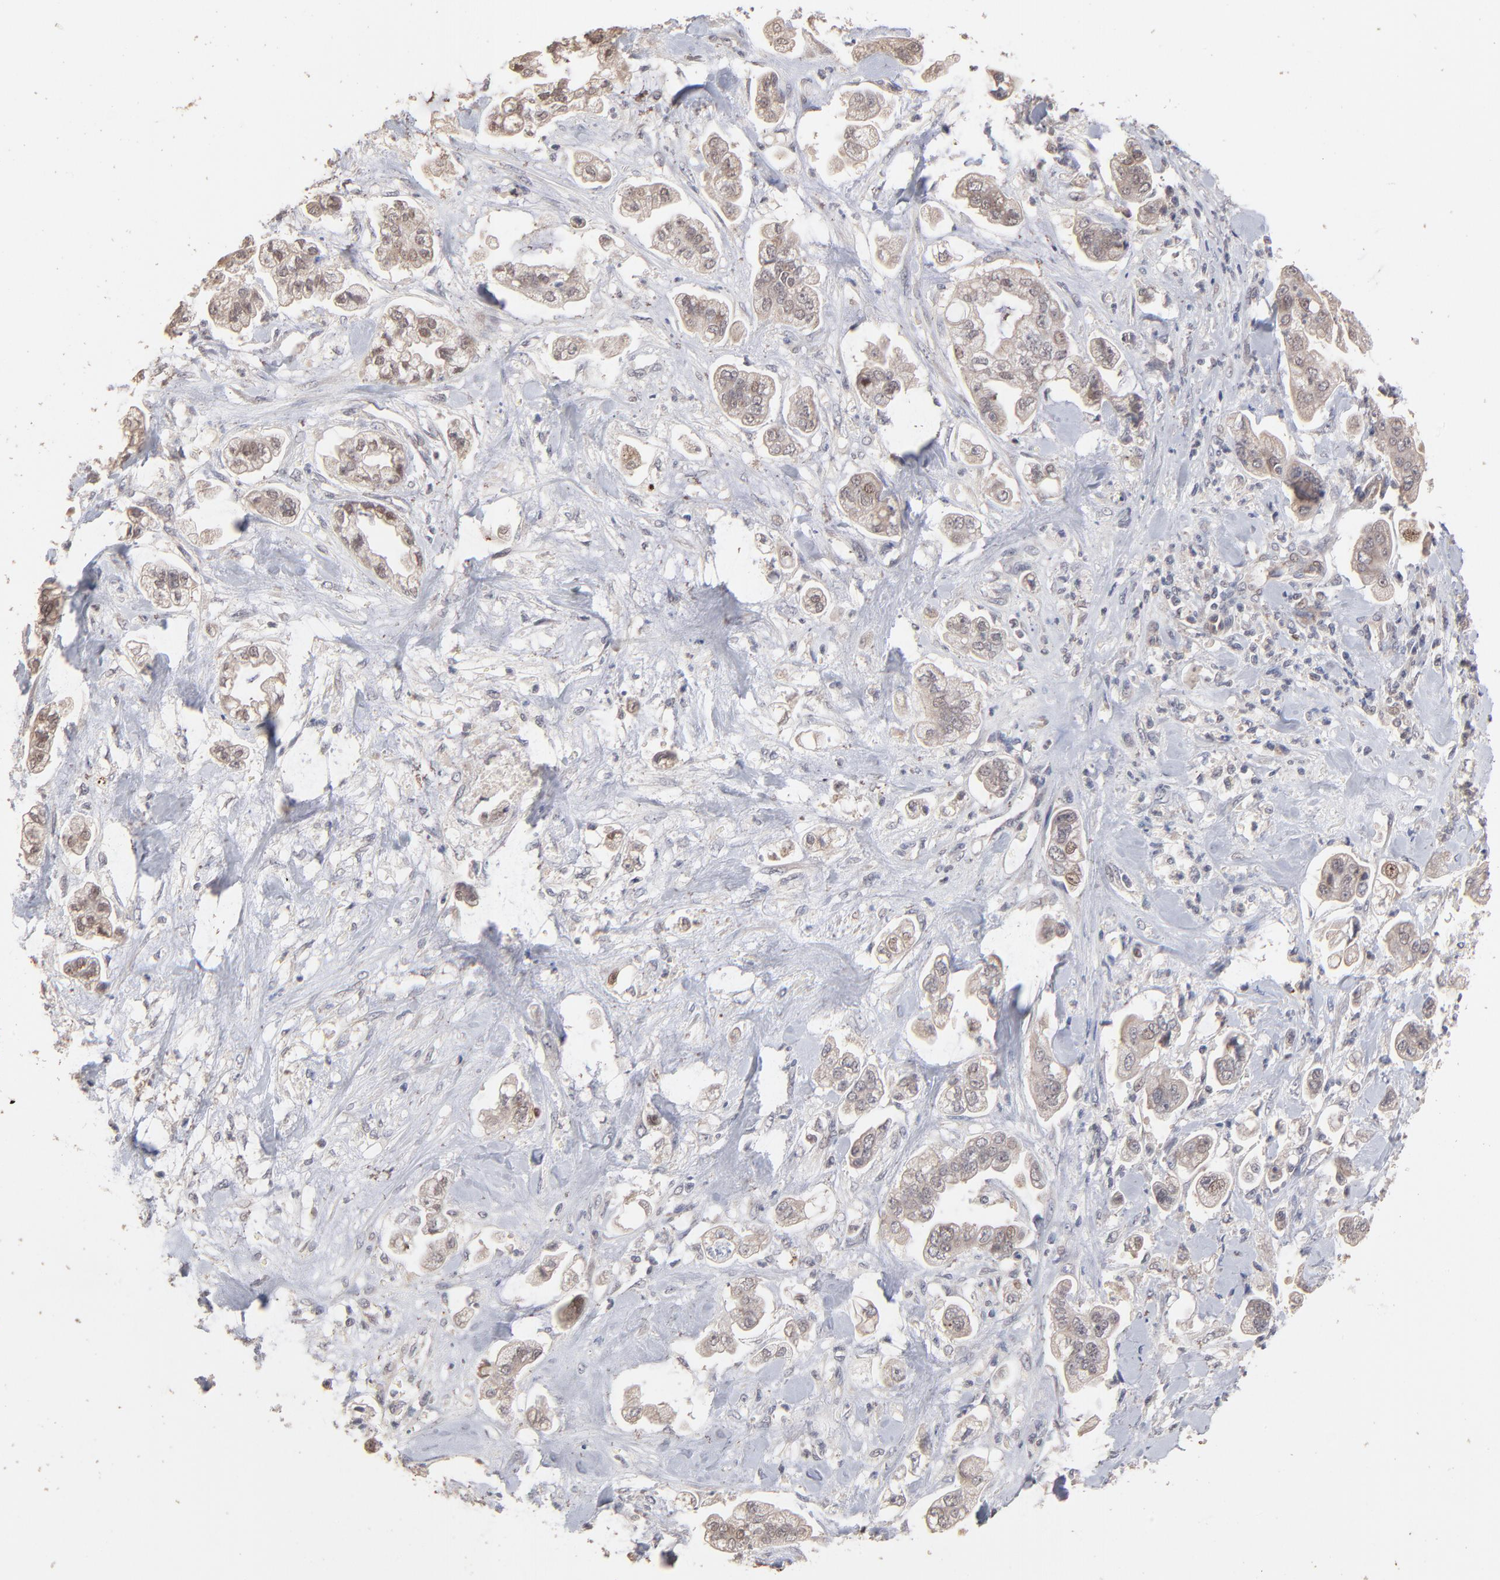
{"staining": {"intensity": "weak", "quantity": "25%-75%", "location": "cytoplasmic/membranous,nuclear"}, "tissue": "stomach cancer", "cell_type": "Tumor cells", "image_type": "cancer", "snomed": [{"axis": "morphology", "description": "Adenocarcinoma, NOS"}, {"axis": "topography", "description": "Stomach"}], "caption": "Protein staining of stomach cancer (adenocarcinoma) tissue exhibits weak cytoplasmic/membranous and nuclear staining in about 25%-75% of tumor cells.", "gene": "MSL2", "patient": {"sex": "male", "age": 62}}